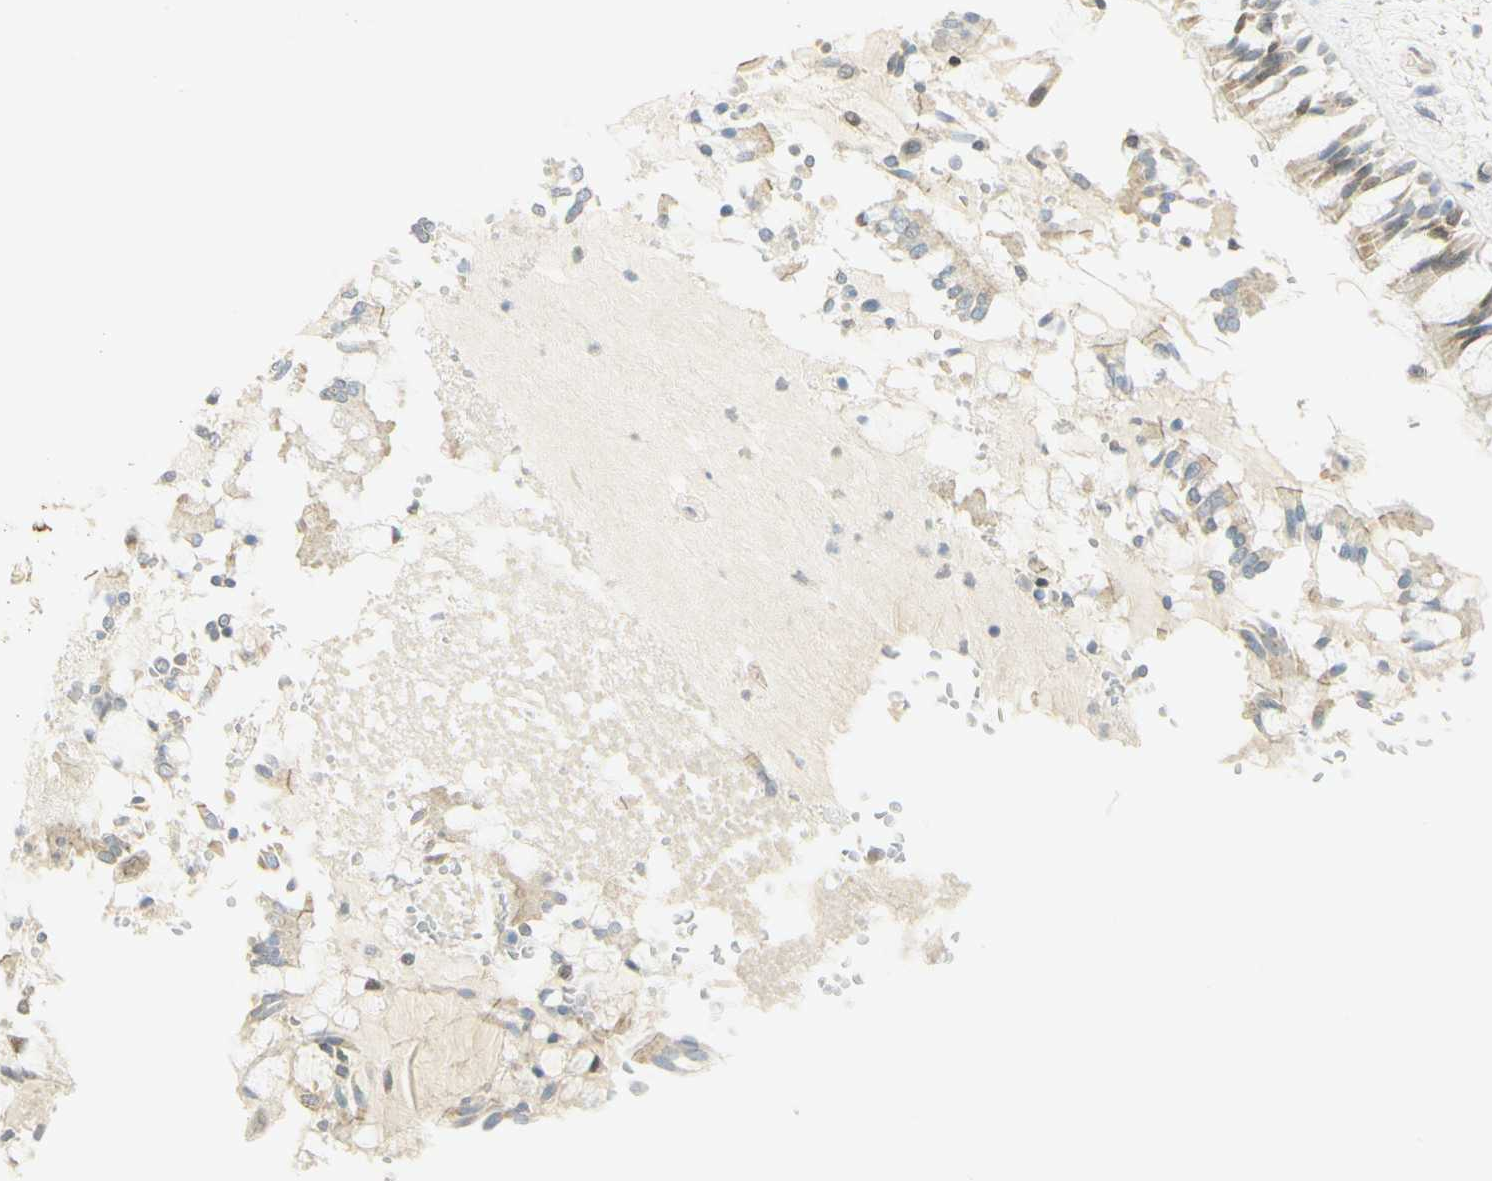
{"staining": {"intensity": "weak", "quantity": "25%-75%", "location": "cytoplasmic/membranous"}, "tissue": "bronchus", "cell_type": "Respiratory epithelial cells", "image_type": "normal", "snomed": [{"axis": "morphology", "description": "Normal tissue, NOS"}, {"axis": "morphology", "description": "Inflammation, NOS"}, {"axis": "topography", "description": "Cartilage tissue"}, {"axis": "topography", "description": "Lung"}], "caption": "Bronchus was stained to show a protein in brown. There is low levels of weak cytoplasmic/membranous staining in about 25%-75% of respiratory epithelial cells. The staining was performed using DAB to visualize the protein expression in brown, while the nuclei were stained in blue with hematoxylin (Magnification: 20x).", "gene": "E2F1", "patient": {"sex": "male", "age": 71}}